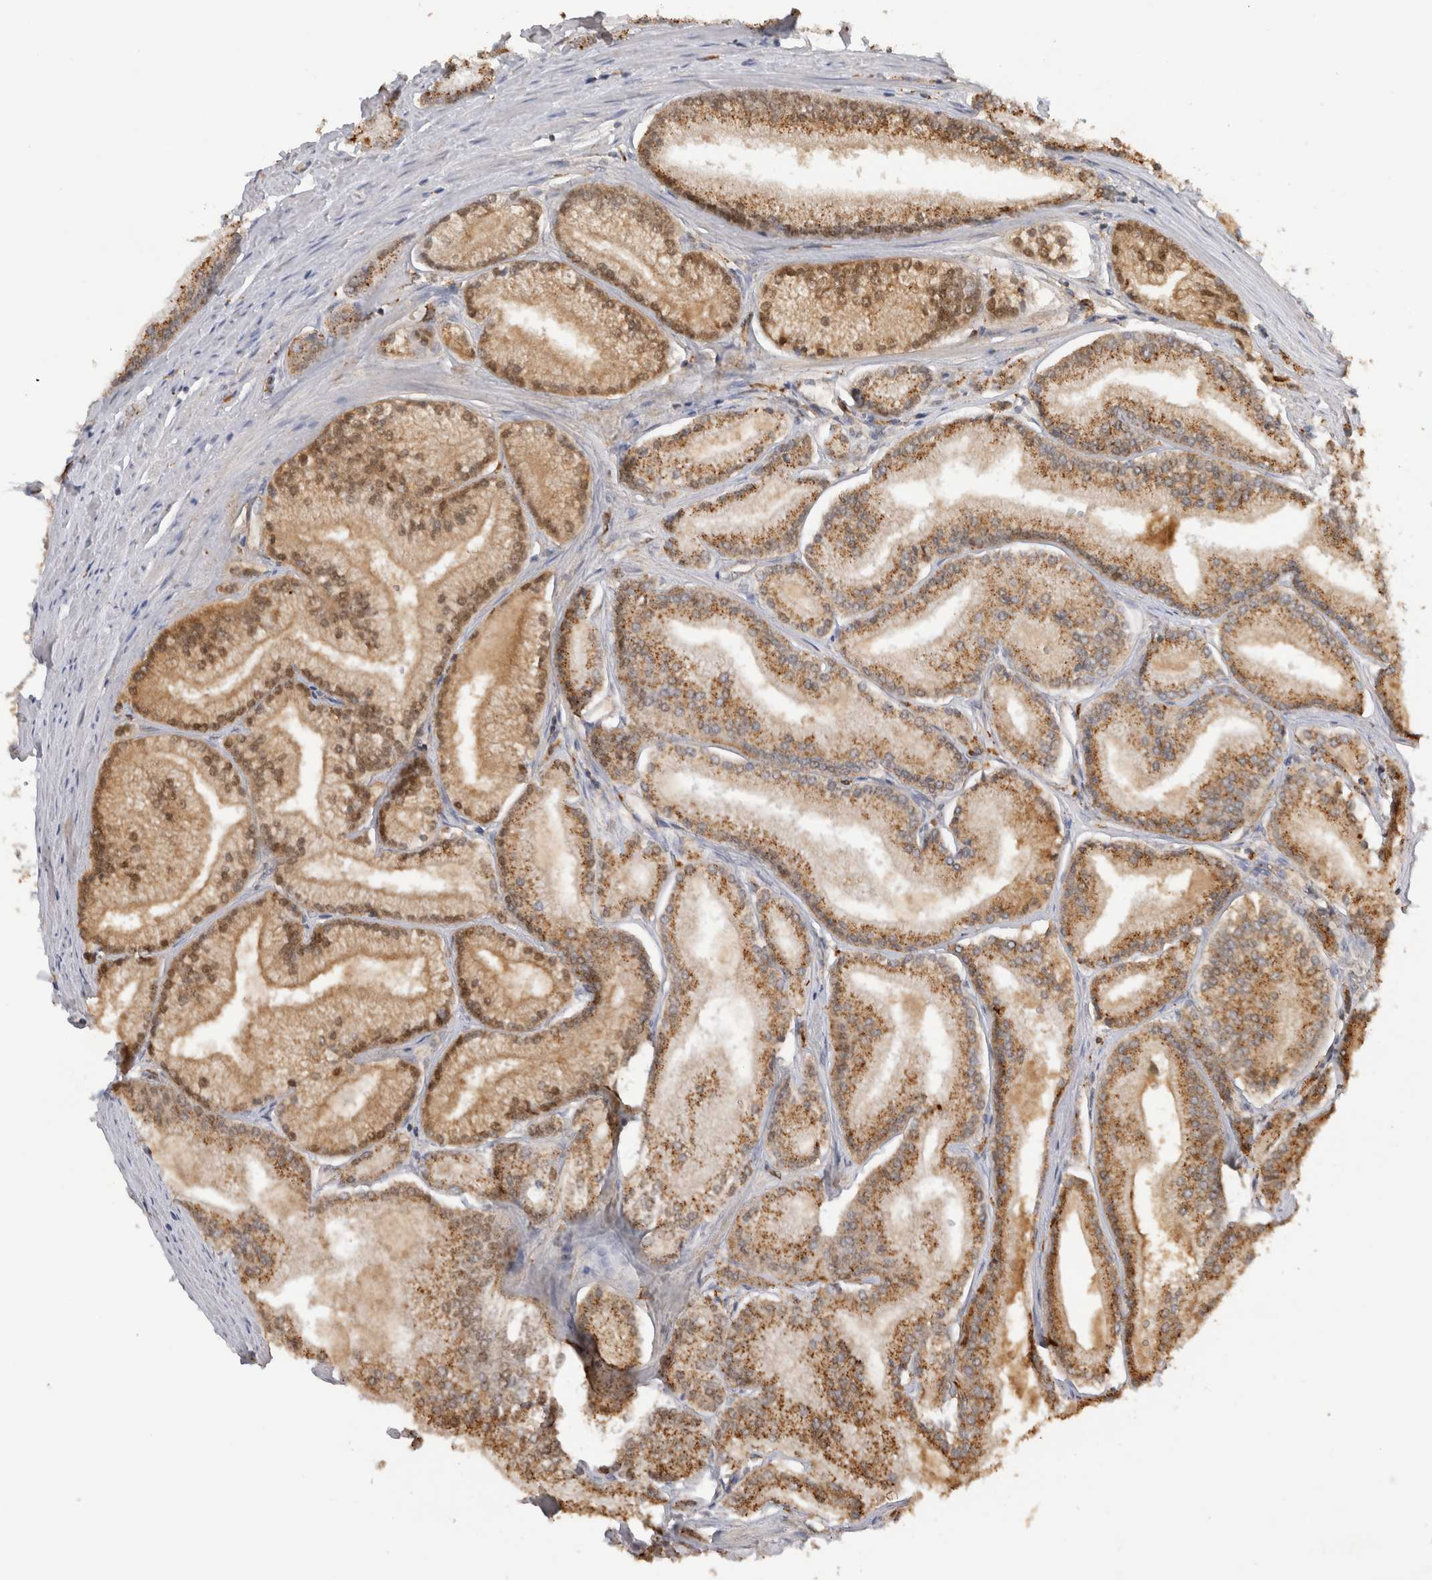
{"staining": {"intensity": "moderate", "quantity": ">75%", "location": "cytoplasmic/membranous,nuclear"}, "tissue": "prostate cancer", "cell_type": "Tumor cells", "image_type": "cancer", "snomed": [{"axis": "morphology", "description": "Adenocarcinoma, Low grade"}, {"axis": "topography", "description": "Prostate"}], "caption": "Protein staining demonstrates moderate cytoplasmic/membranous and nuclear expression in about >75% of tumor cells in prostate low-grade adenocarcinoma.", "gene": "GNS", "patient": {"sex": "male", "age": 52}}